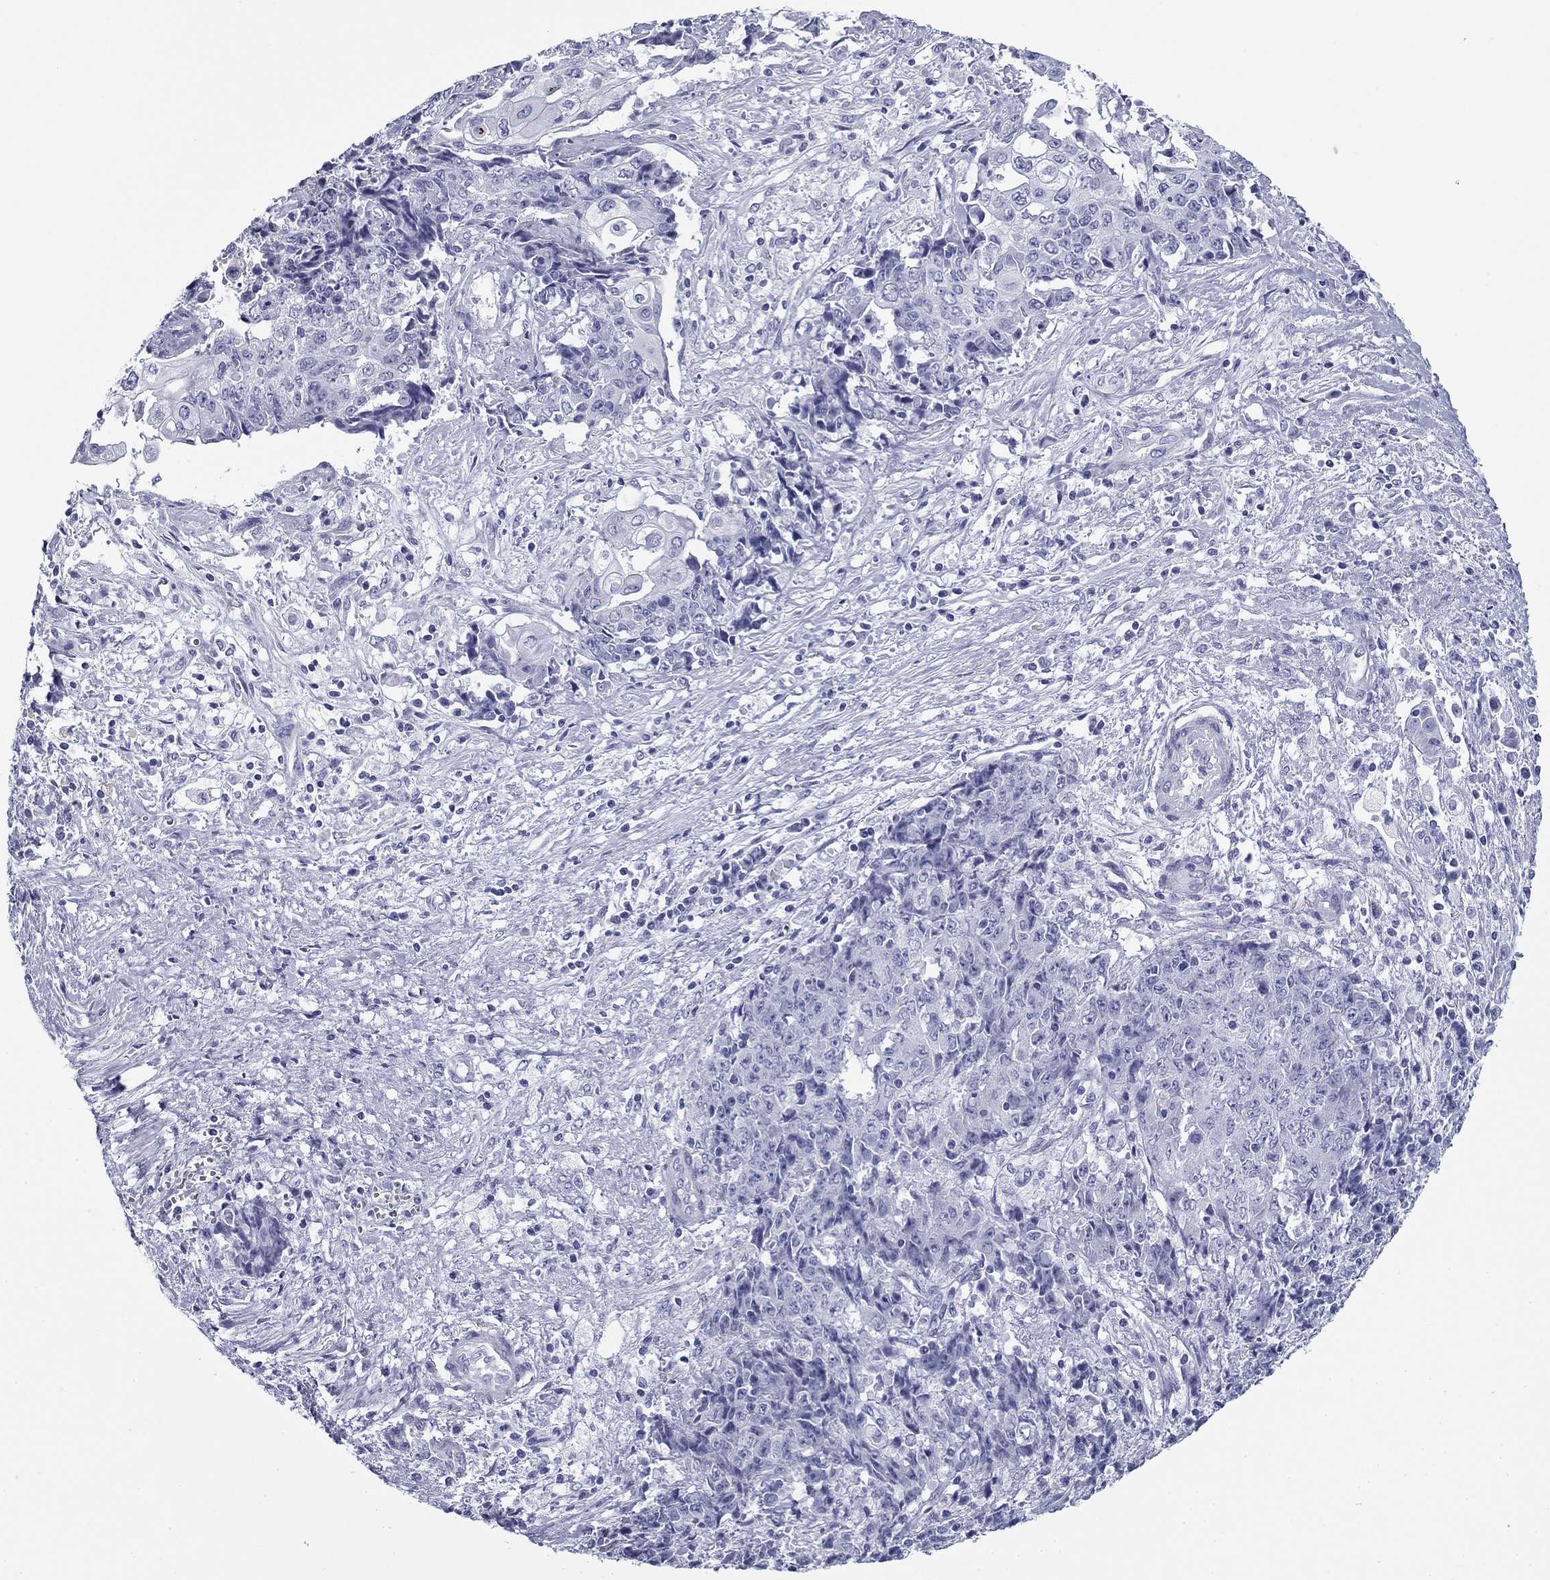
{"staining": {"intensity": "negative", "quantity": "none", "location": "none"}, "tissue": "ovarian cancer", "cell_type": "Tumor cells", "image_type": "cancer", "snomed": [{"axis": "morphology", "description": "Carcinoma, endometroid"}, {"axis": "topography", "description": "Ovary"}], "caption": "Tumor cells show no significant staining in endometroid carcinoma (ovarian).", "gene": "ZP2", "patient": {"sex": "female", "age": 42}}